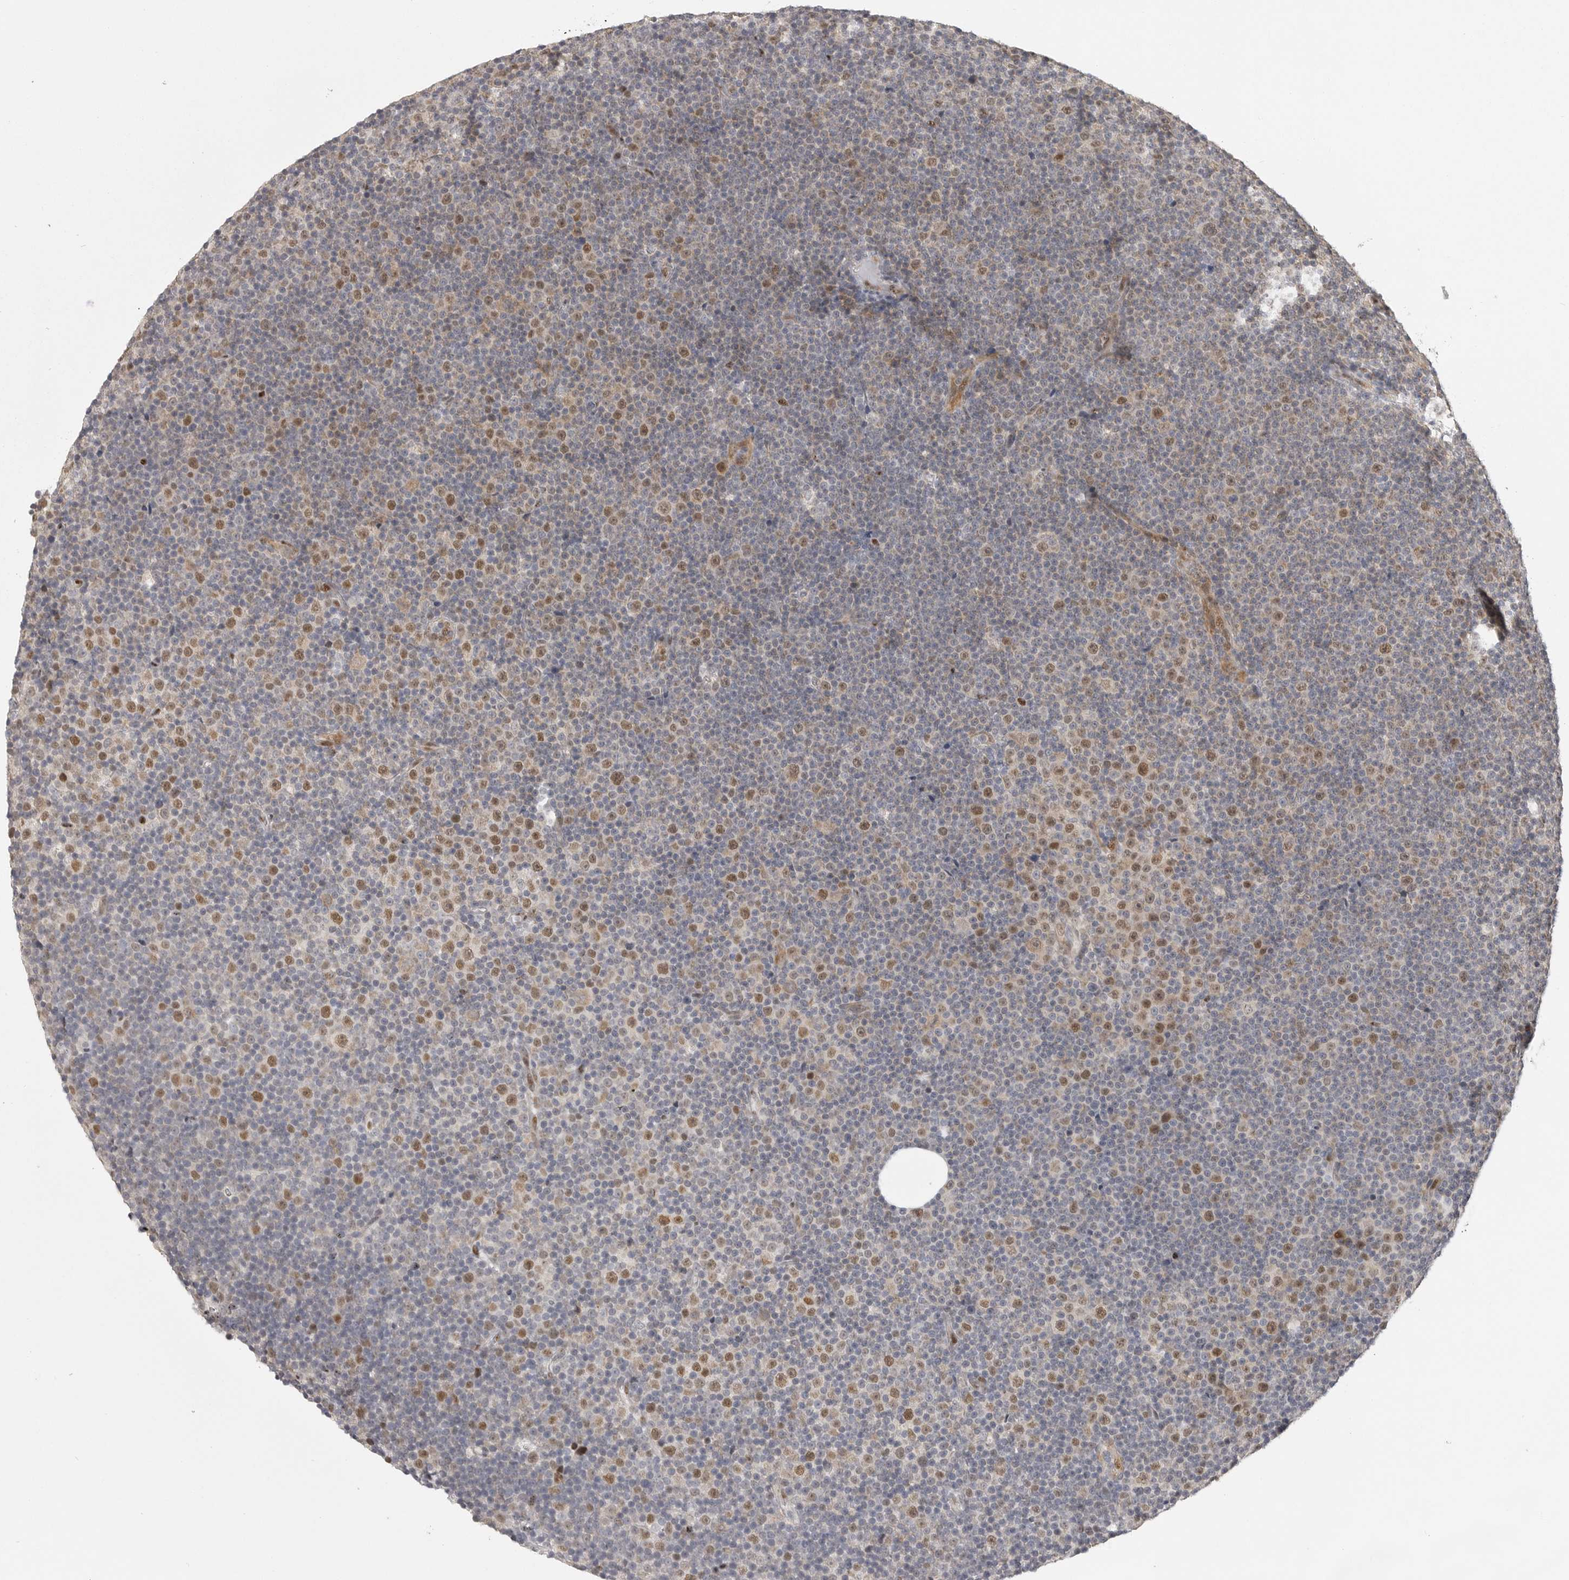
{"staining": {"intensity": "moderate", "quantity": "25%-75%", "location": "nuclear"}, "tissue": "lymphoma", "cell_type": "Tumor cells", "image_type": "cancer", "snomed": [{"axis": "morphology", "description": "Malignant lymphoma, non-Hodgkin's type, Low grade"}, {"axis": "topography", "description": "Lymph node"}], "caption": "Moderate nuclear expression for a protein is identified in approximately 25%-75% of tumor cells of malignant lymphoma, non-Hodgkin's type (low-grade) using immunohistochemistry.", "gene": "POLE2", "patient": {"sex": "female", "age": 67}}